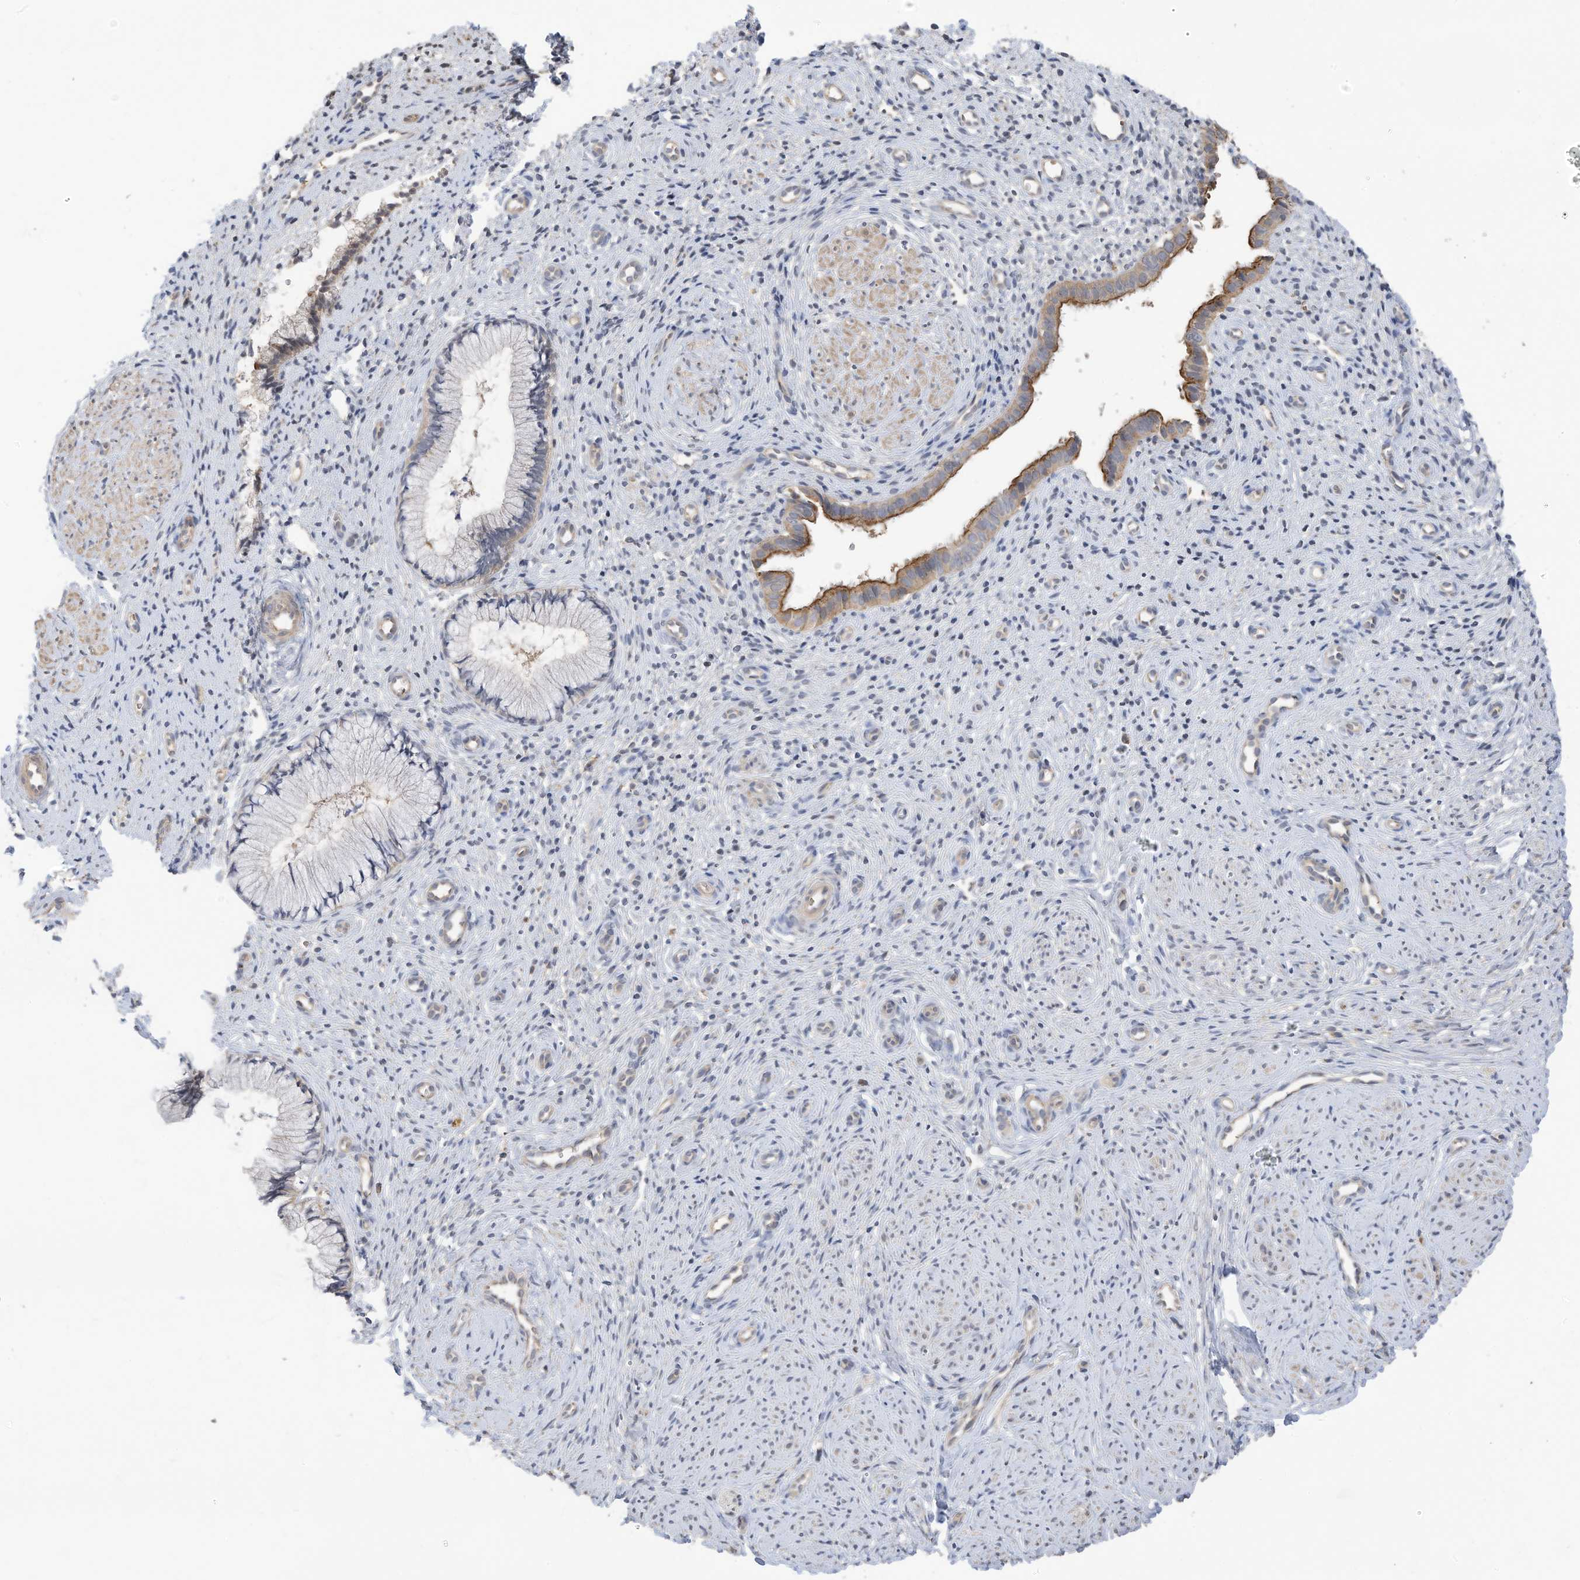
{"staining": {"intensity": "negative", "quantity": "none", "location": "none"}, "tissue": "cervix", "cell_type": "Glandular cells", "image_type": "normal", "snomed": [{"axis": "morphology", "description": "Normal tissue, NOS"}, {"axis": "topography", "description": "Cervix"}], "caption": "The histopathology image displays no staining of glandular cells in benign cervix.", "gene": "REC8", "patient": {"sex": "female", "age": 27}}